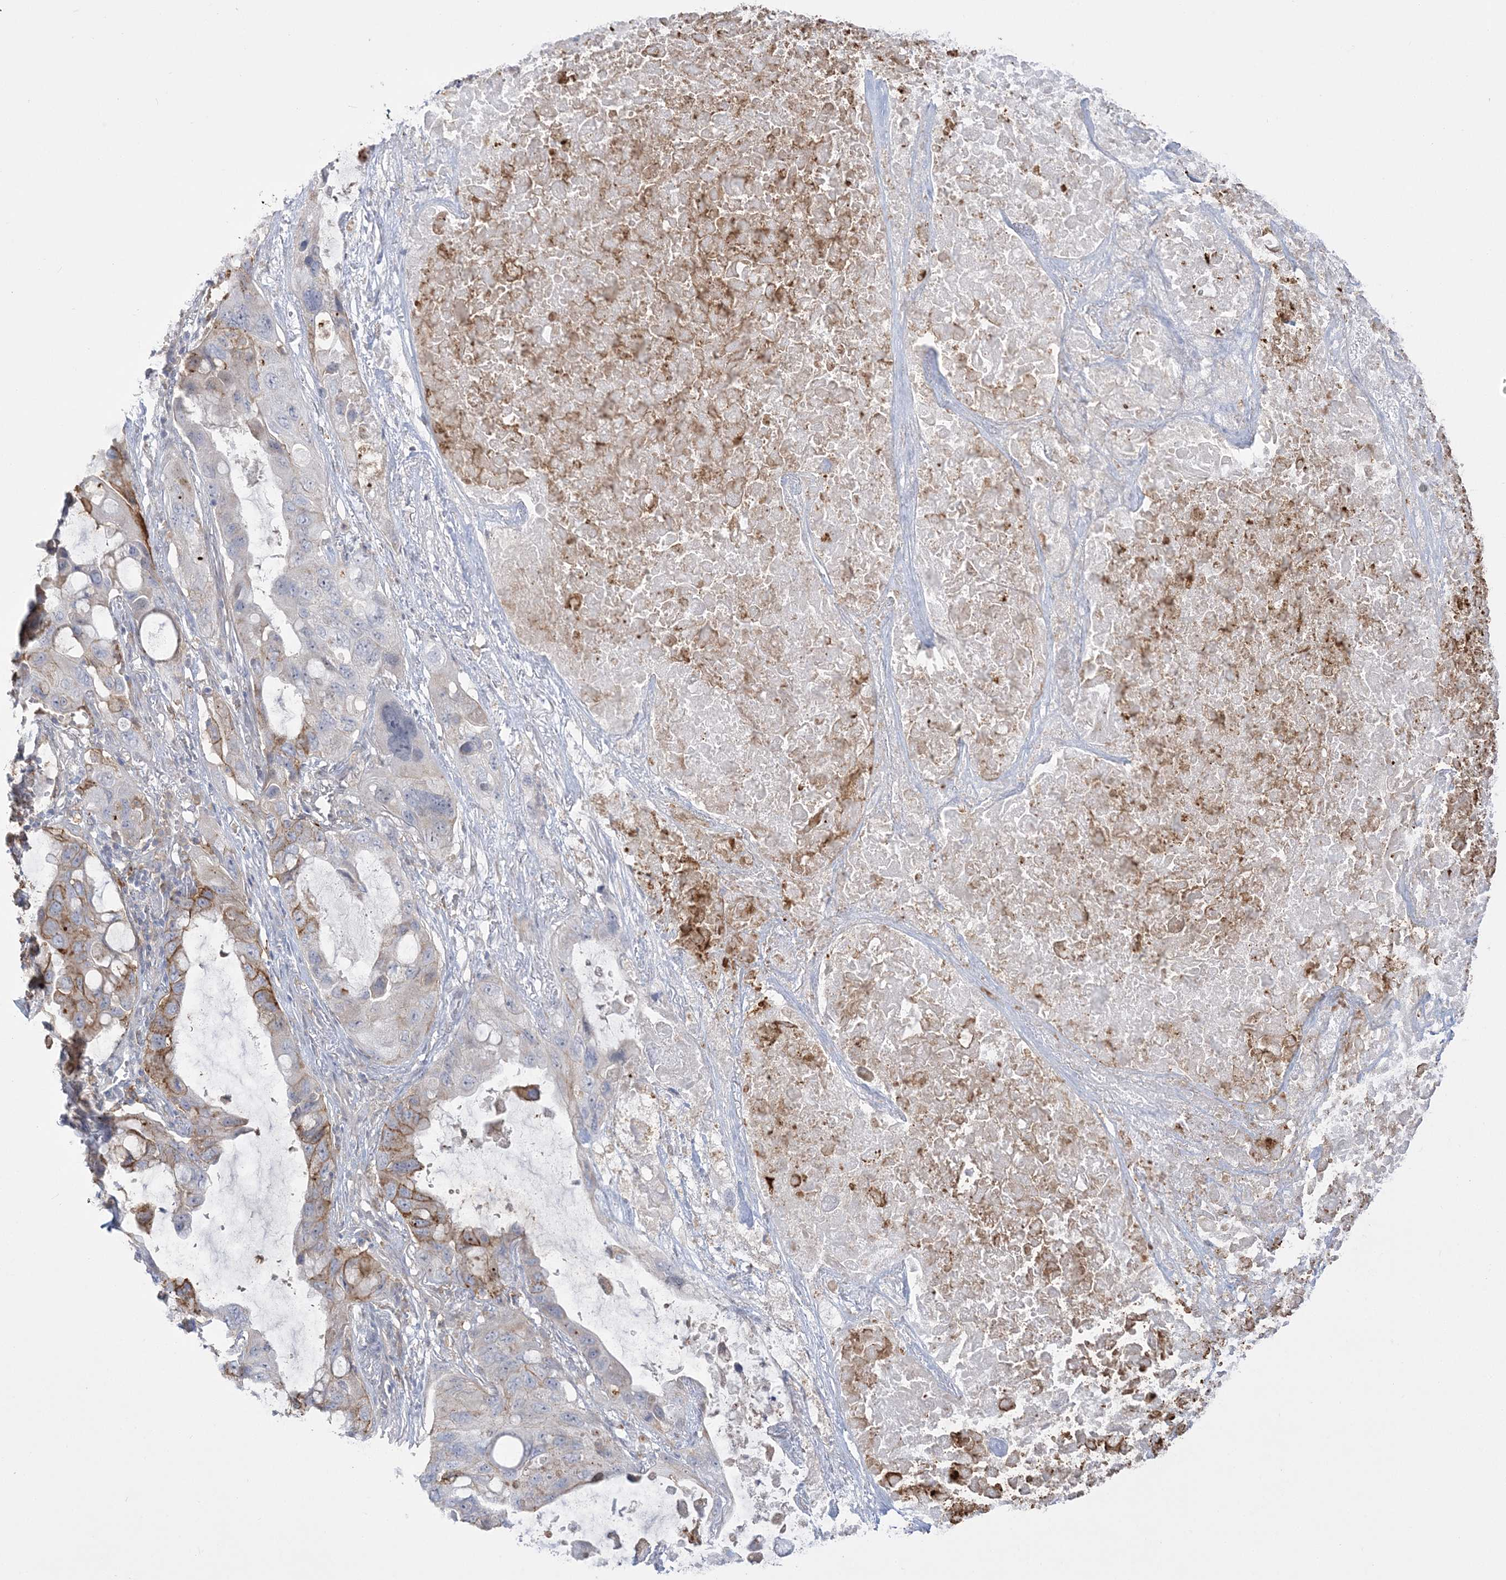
{"staining": {"intensity": "moderate", "quantity": "25%-75%", "location": "cytoplasmic/membranous"}, "tissue": "lung cancer", "cell_type": "Tumor cells", "image_type": "cancer", "snomed": [{"axis": "morphology", "description": "Squamous cell carcinoma, NOS"}, {"axis": "topography", "description": "Lung"}], "caption": "The histopathology image reveals staining of lung cancer (squamous cell carcinoma), revealing moderate cytoplasmic/membranous protein staining (brown color) within tumor cells. (brown staining indicates protein expression, while blue staining denotes nuclei).", "gene": "HAAO", "patient": {"sex": "female", "age": 73}}